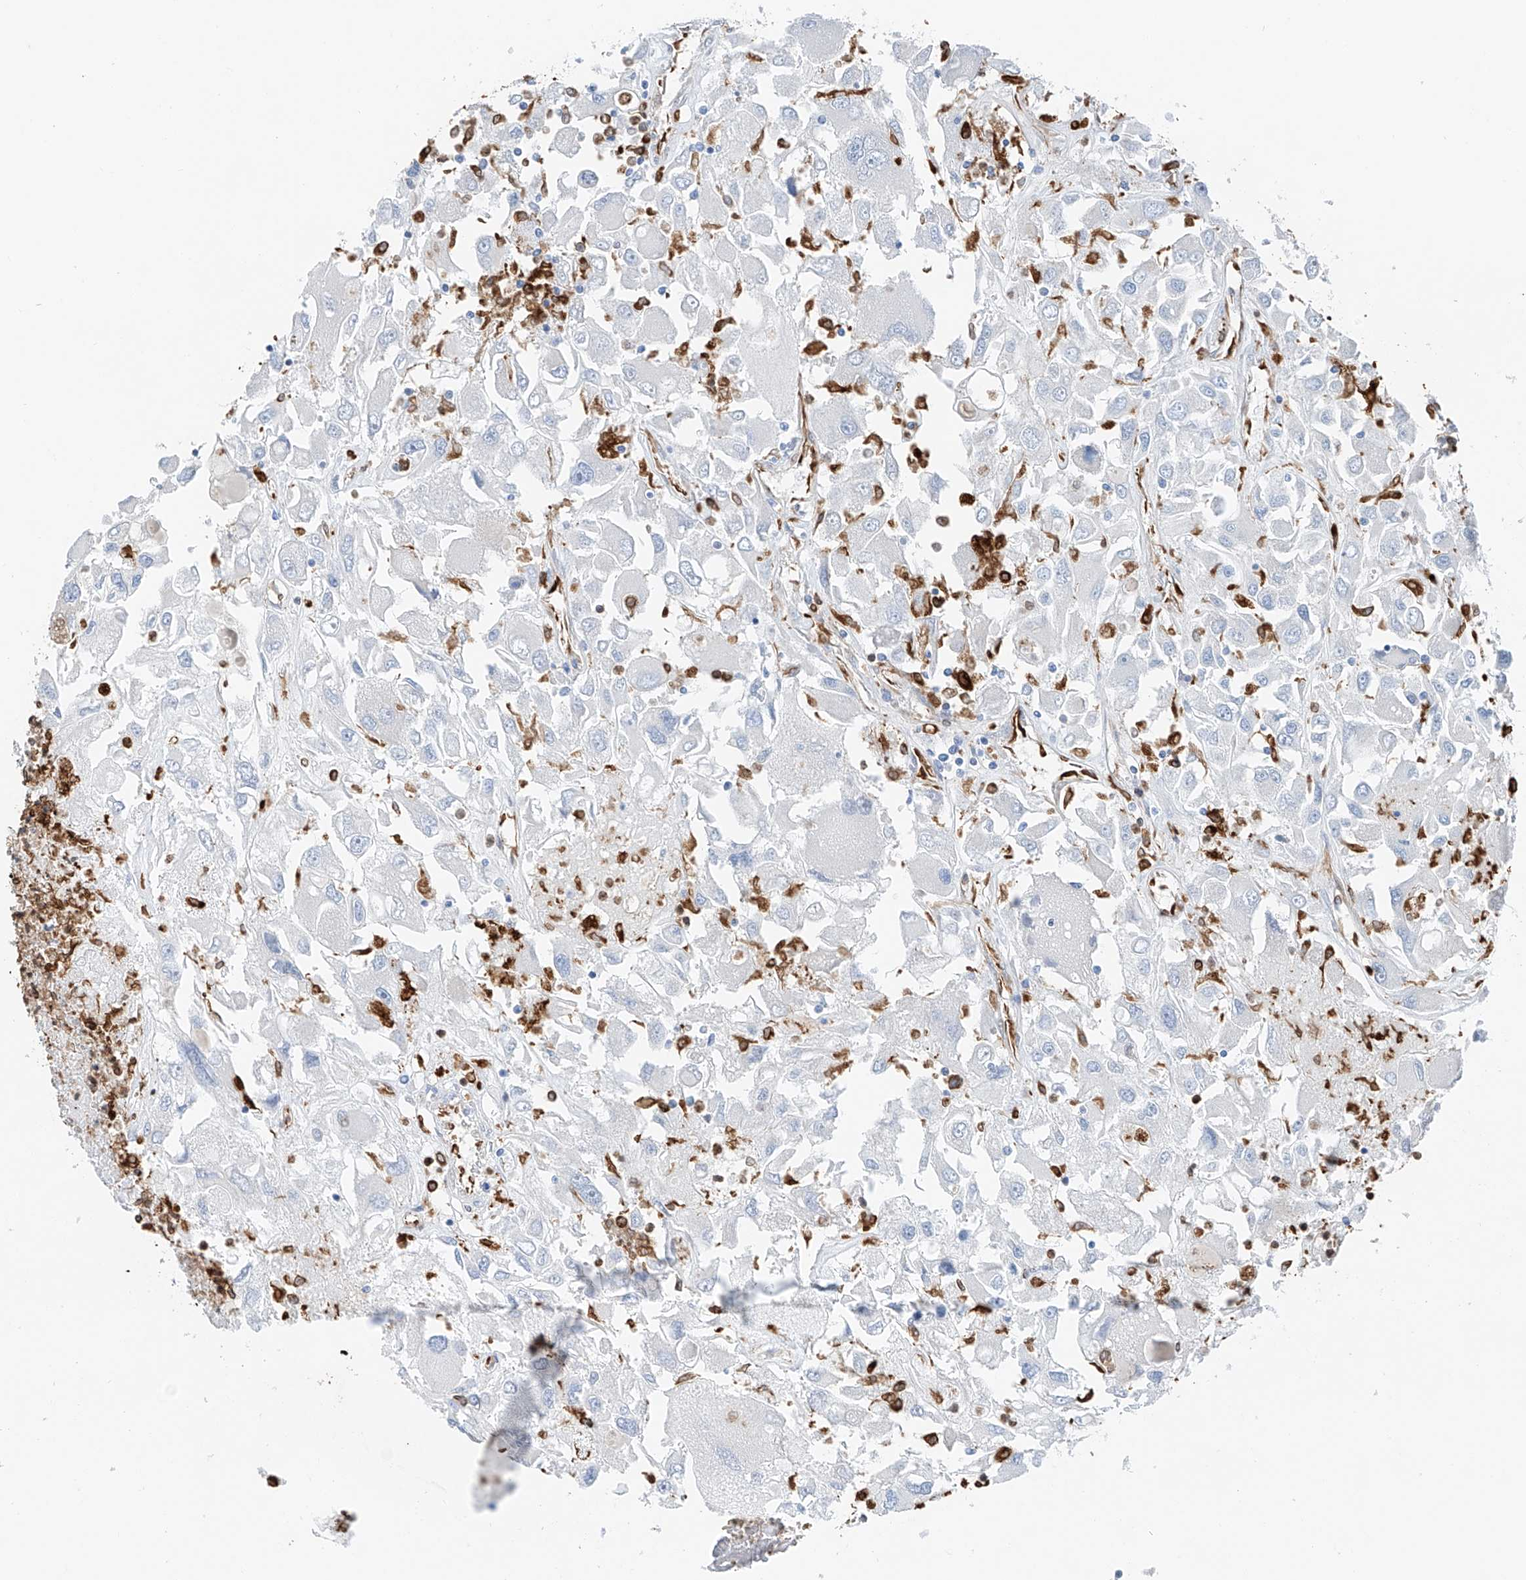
{"staining": {"intensity": "negative", "quantity": "none", "location": "none"}, "tissue": "renal cancer", "cell_type": "Tumor cells", "image_type": "cancer", "snomed": [{"axis": "morphology", "description": "Adenocarcinoma, NOS"}, {"axis": "topography", "description": "Kidney"}], "caption": "Micrograph shows no significant protein expression in tumor cells of renal cancer.", "gene": "TBXAS1", "patient": {"sex": "female", "age": 52}}